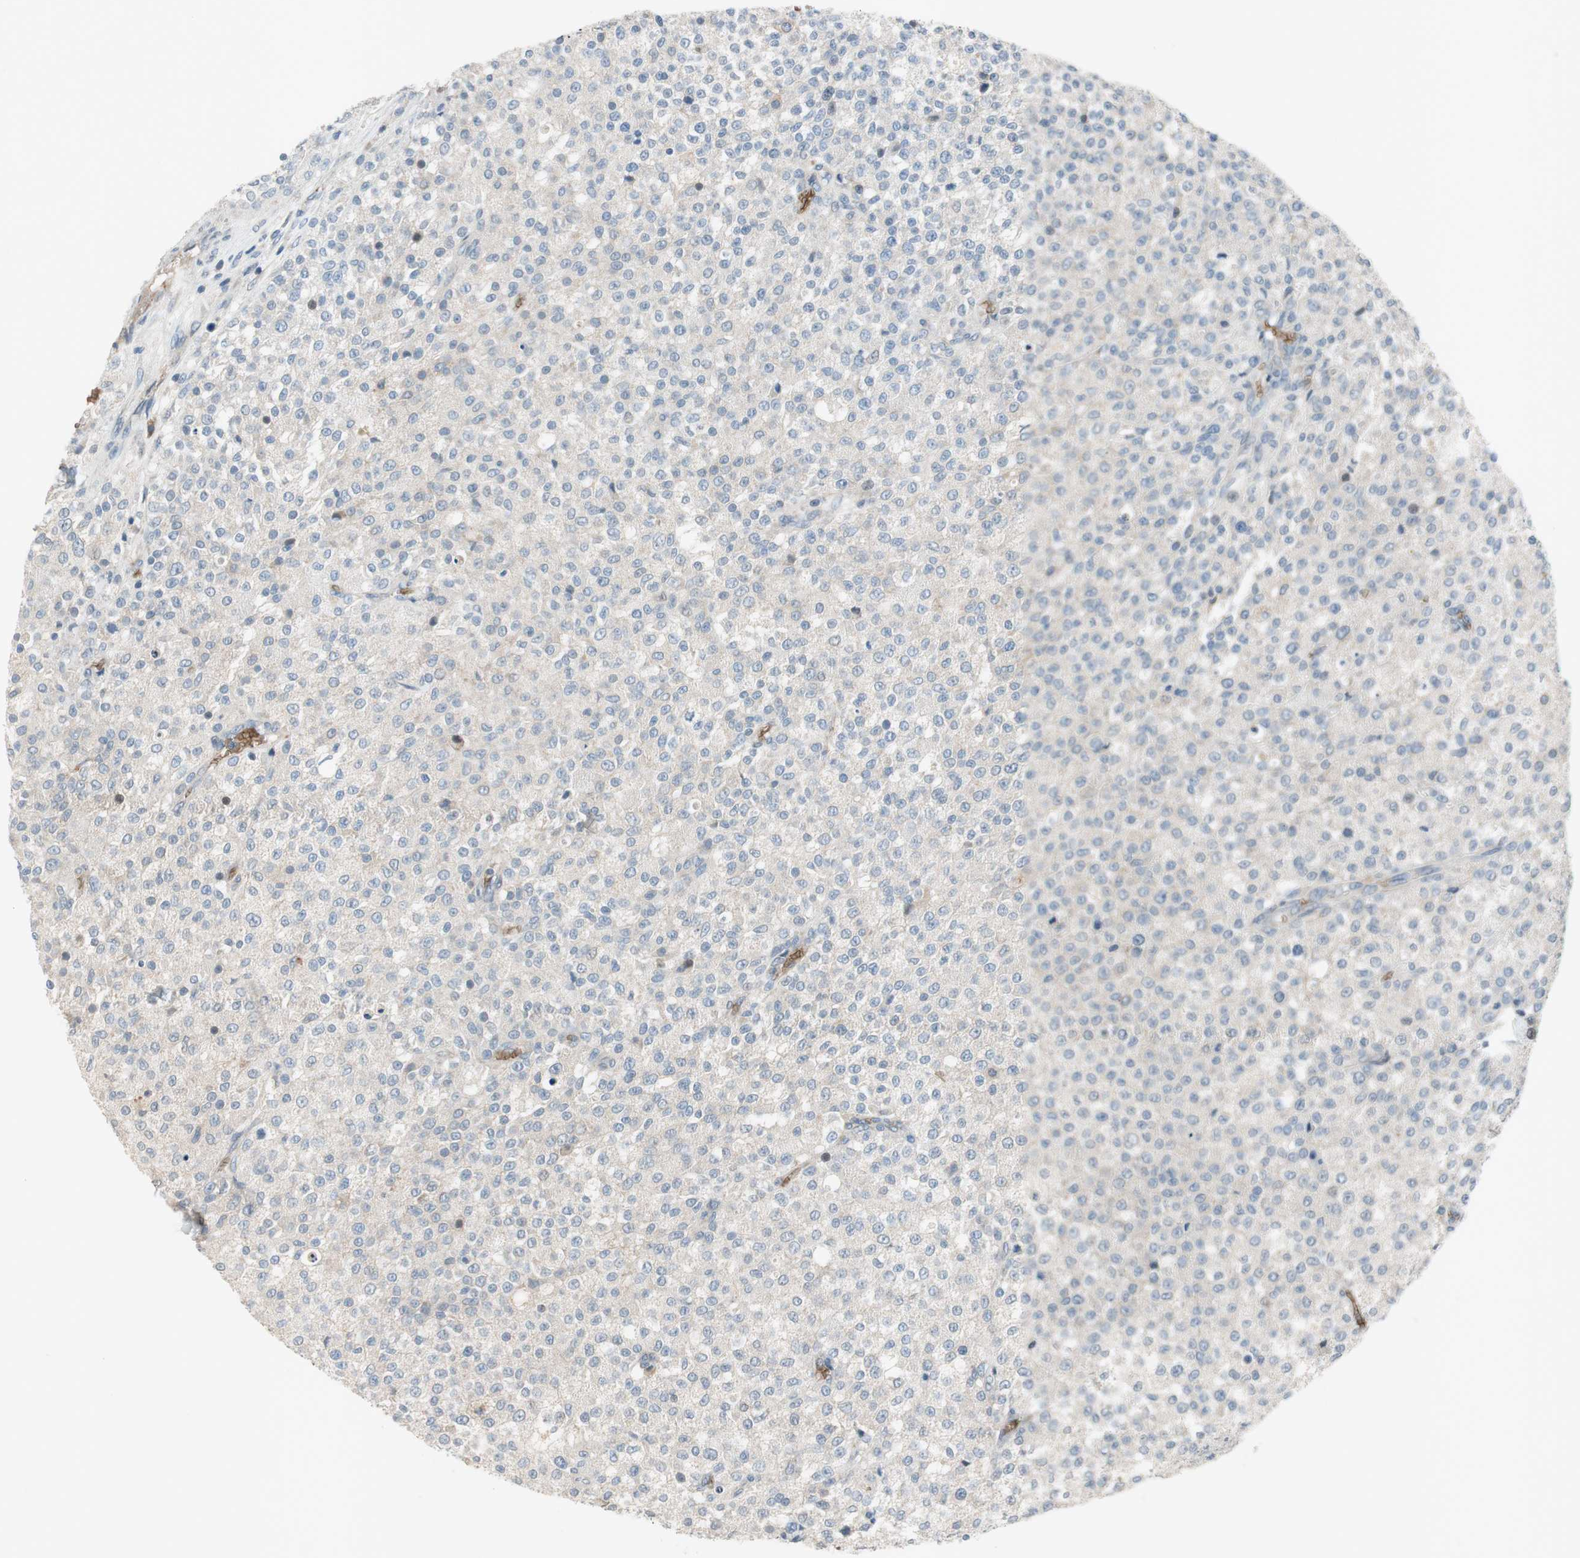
{"staining": {"intensity": "negative", "quantity": "none", "location": "none"}, "tissue": "testis cancer", "cell_type": "Tumor cells", "image_type": "cancer", "snomed": [{"axis": "morphology", "description": "Seminoma, NOS"}, {"axis": "topography", "description": "Testis"}], "caption": "Photomicrograph shows no significant protein staining in tumor cells of seminoma (testis). The staining is performed using DAB brown chromogen with nuclei counter-stained in using hematoxylin.", "gene": "GYPC", "patient": {"sex": "male", "age": 59}}